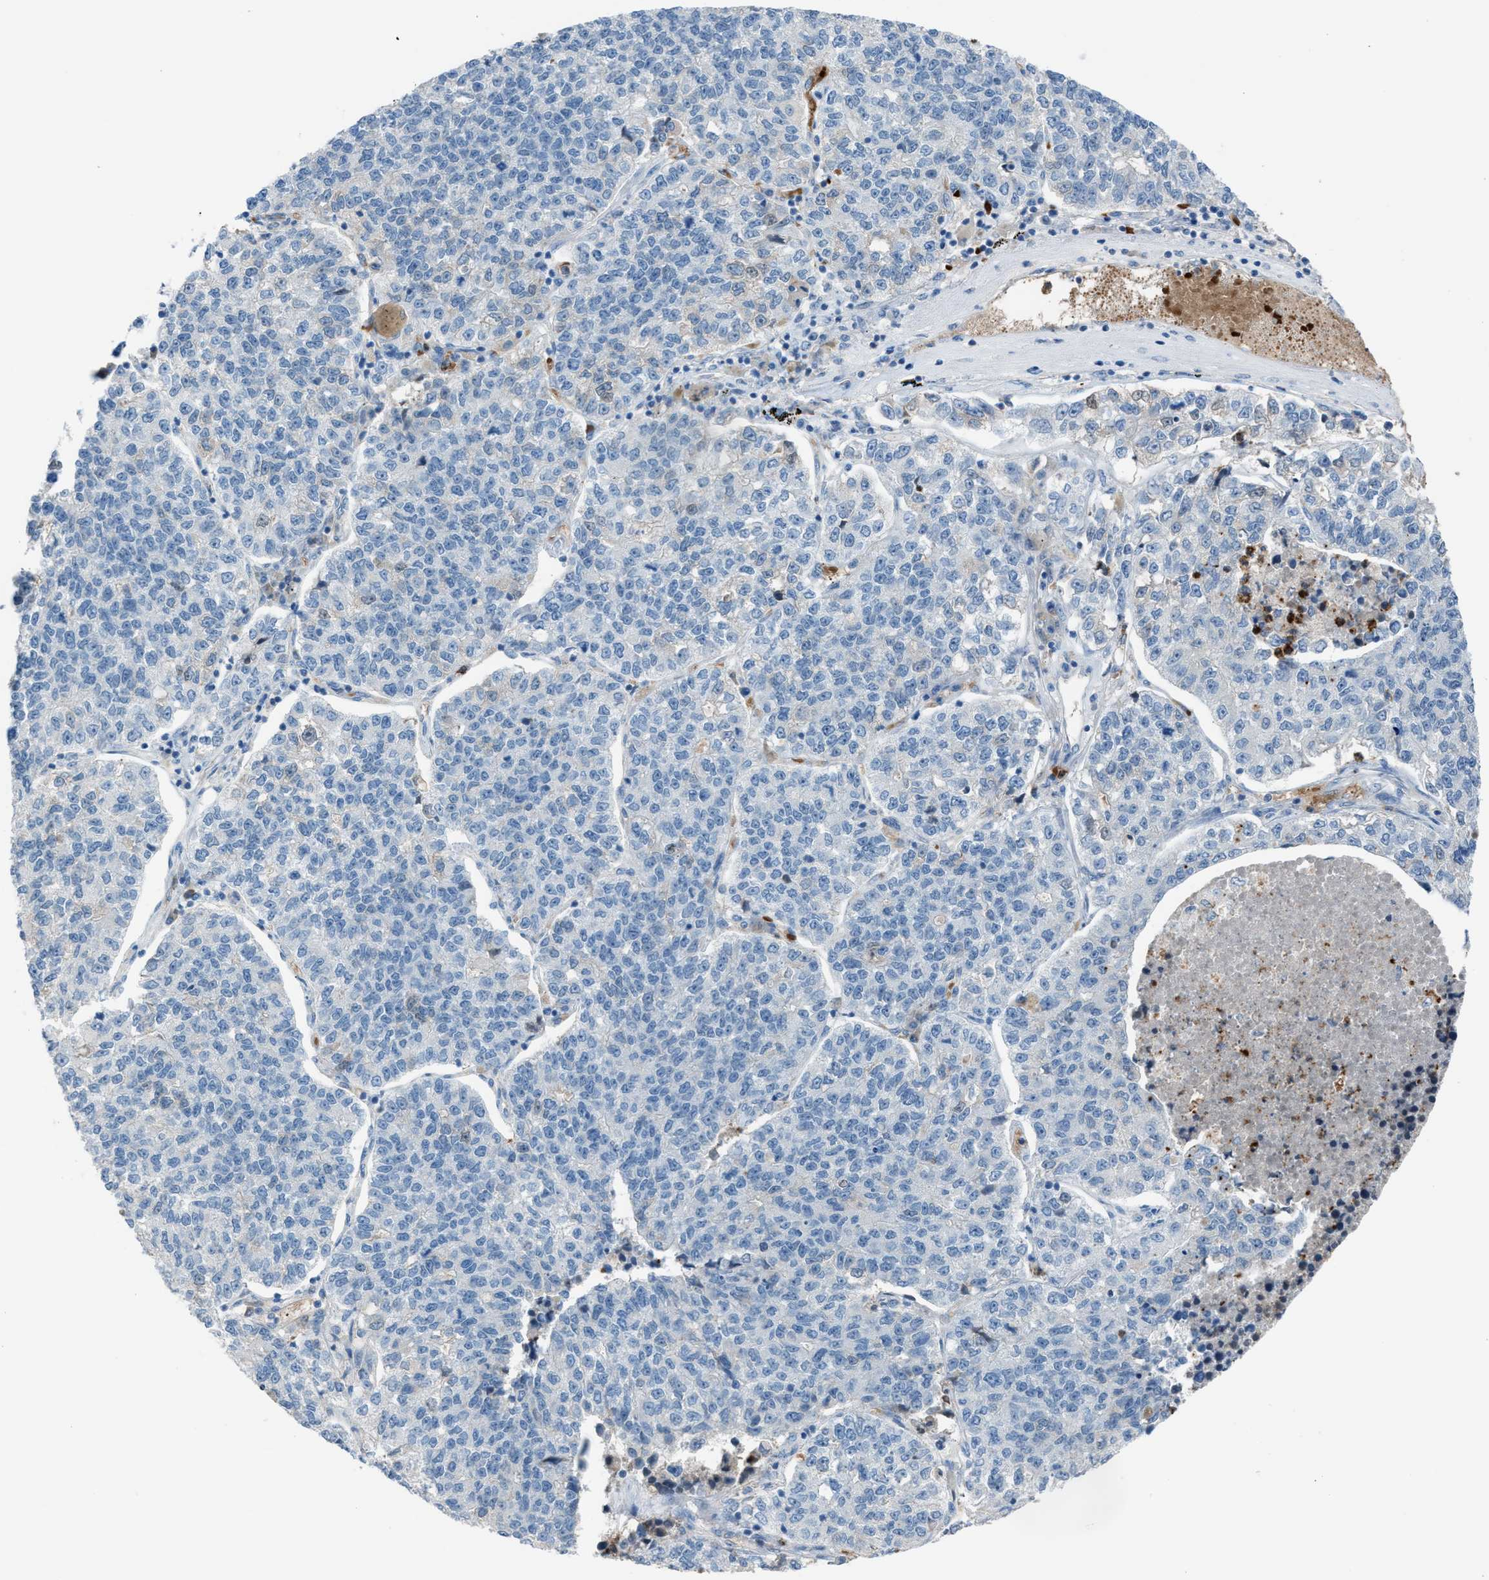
{"staining": {"intensity": "negative", "quantity": "none", "location": "none"}, "tissue": "lung cancer", "cell_type": "Tumor cells", "image_type": "cancer", "snomed": [{"axis": "morphology", "description": "Adenocarcinoma, NOS"}, {"axis": "topography", "description": "Lung"}], "caption": "An IHC image of lung cancer is shown. There is no staining in tumor cells of lung cancer.", "gene": "CFAP77", "patient": {"sex": "male", "age": 49}}